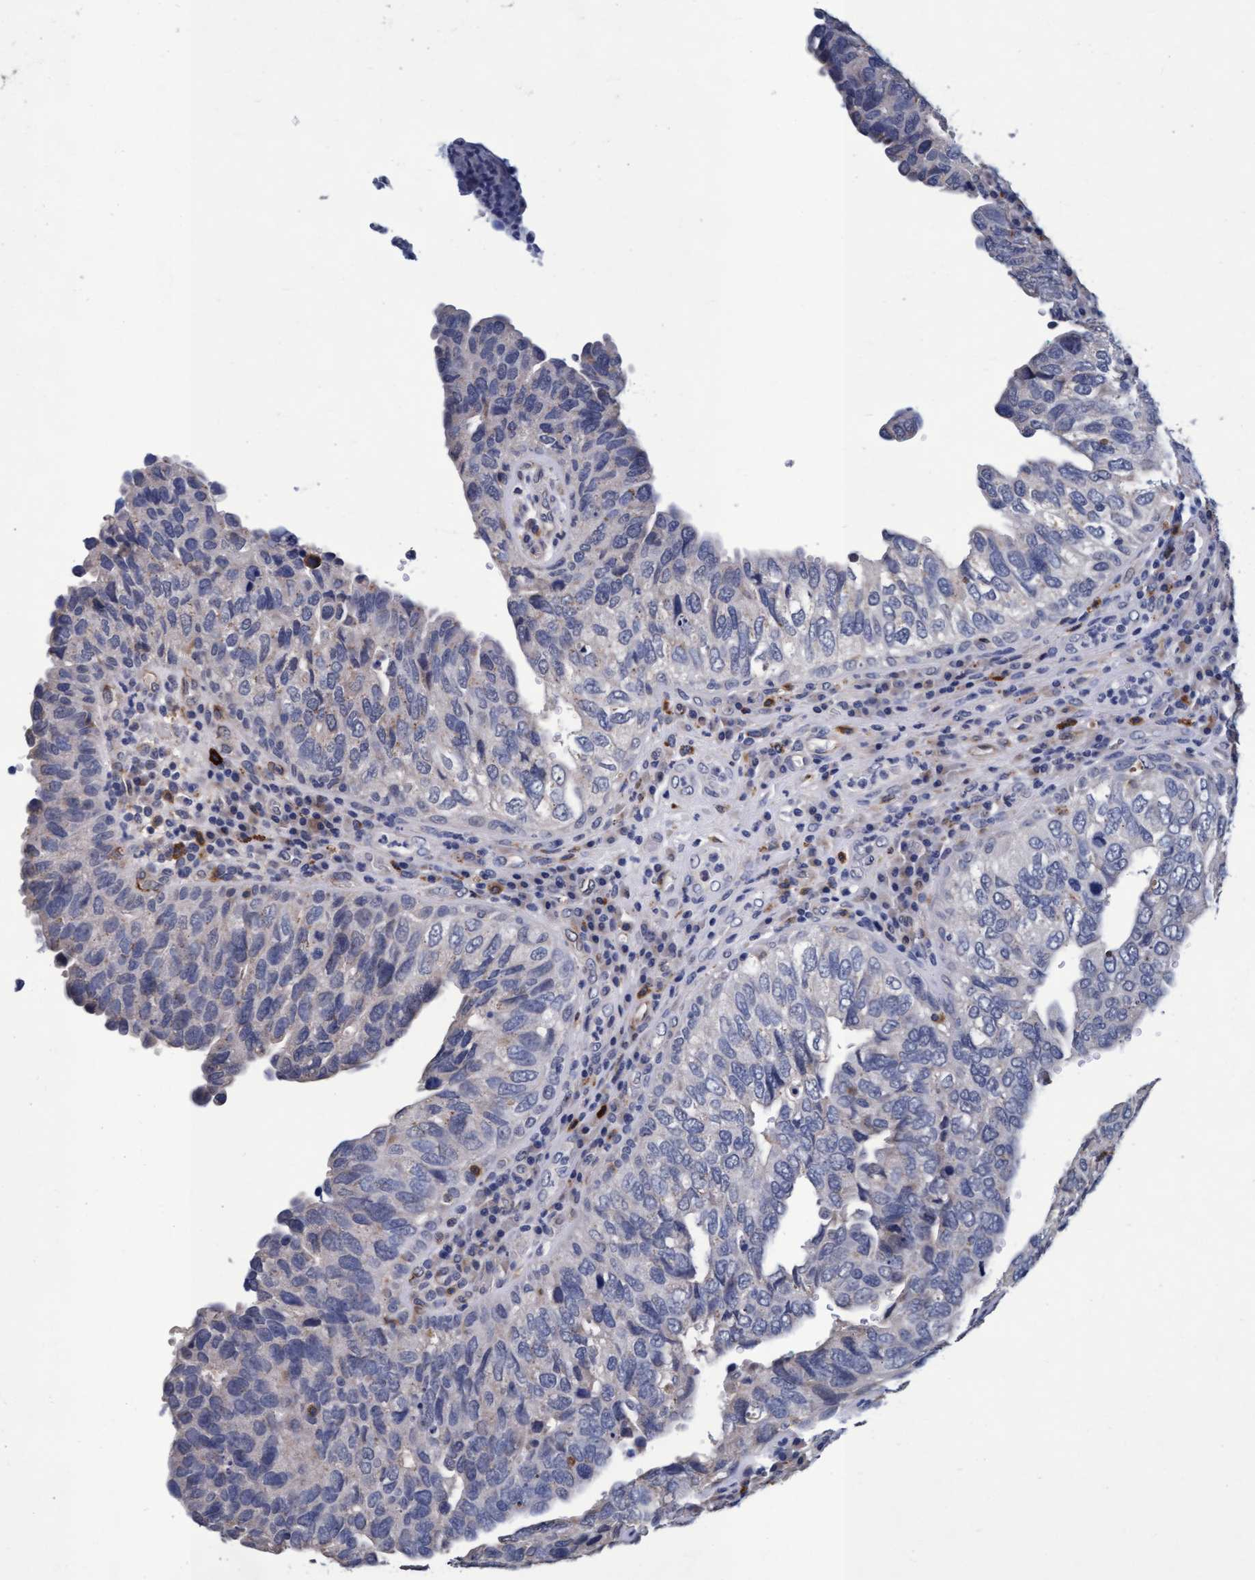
{"staining": {"intensity": "weak", "quantity": "<25%", "location": "cytoplasmic/membranous"}, "tissue": "urothelial cancer", "cell_type": "Tumor cells", "image_type": "cancer", "snomed": [{"axis": "morphology", "description": "Urothelial carcinoma, High grade"}, {"axis": "topography", "description": "Urinary bladder"}], "caption": "Immunohistochemistry (IHC) of human urothelial cancer exhibits no staining in tumor cells. (Stains: DAB immunohistochemistry with hematoxylin counter stain, Microscopy: brightfield microscopy at high magnification).", "gene": "CPQ", "patient": {"sex": "female", "age": 82}}